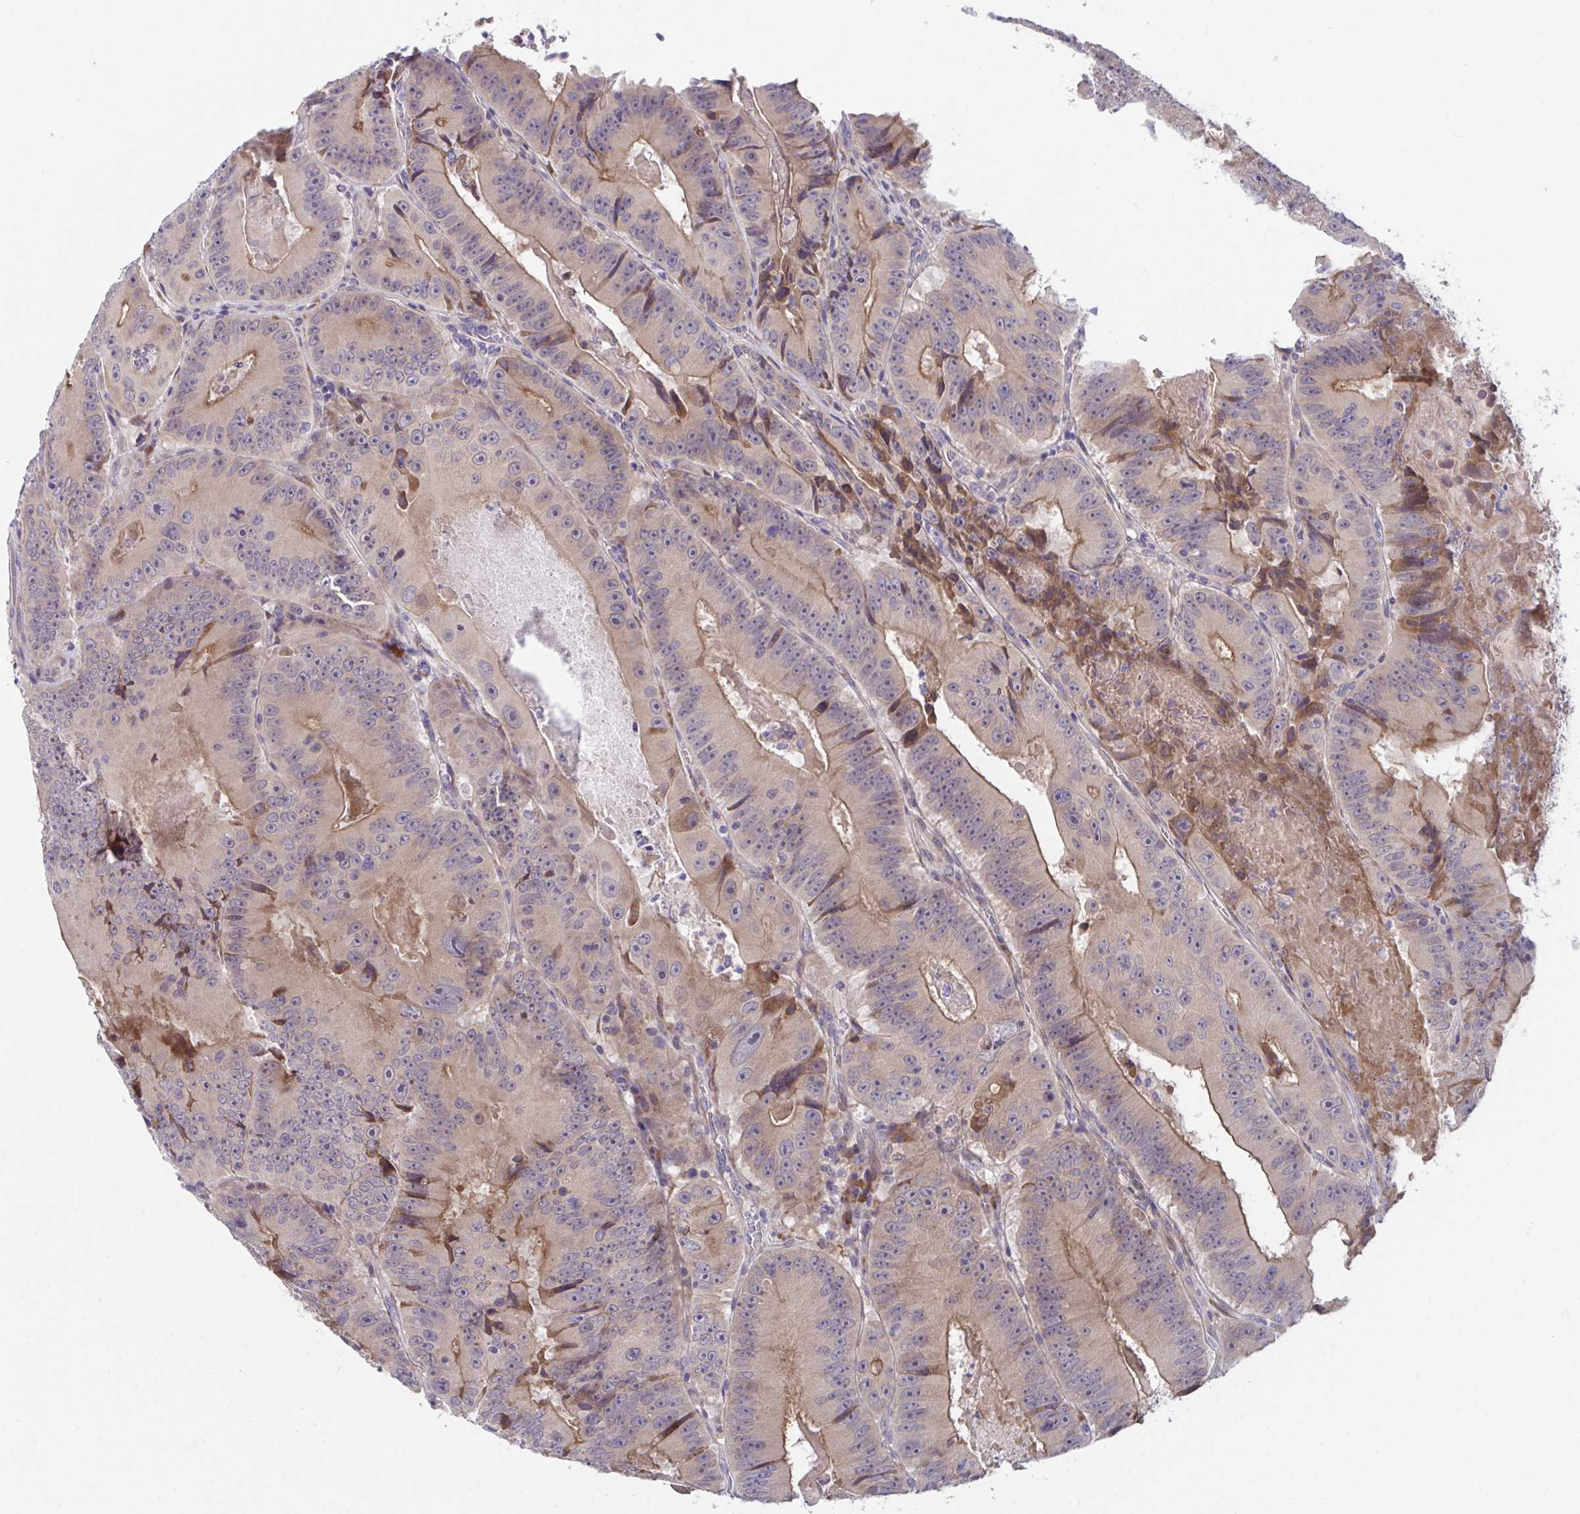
{"staining": {"intensity": "moderate", "quantity": "25%-75%", "location": "cytoplasmic/membranous"}, "tissue": "colorectal cancer", "cell_type": "Tumor cells", "image_type": "cancer", "snomed": [{"axis": "morphology", "description": "Adenocarcinoma, NOS"}, {"axis": "topography", "description": "Colon"}], "caption": "Human colorectal adenocarcinoma stained with a brown dye reveals moderate cytoplasmic/membranous positive expression in approximately 25%-75% of tumor cells.", "gene": "SUSD4", "patient": {"sex": "female", "age": 86}}